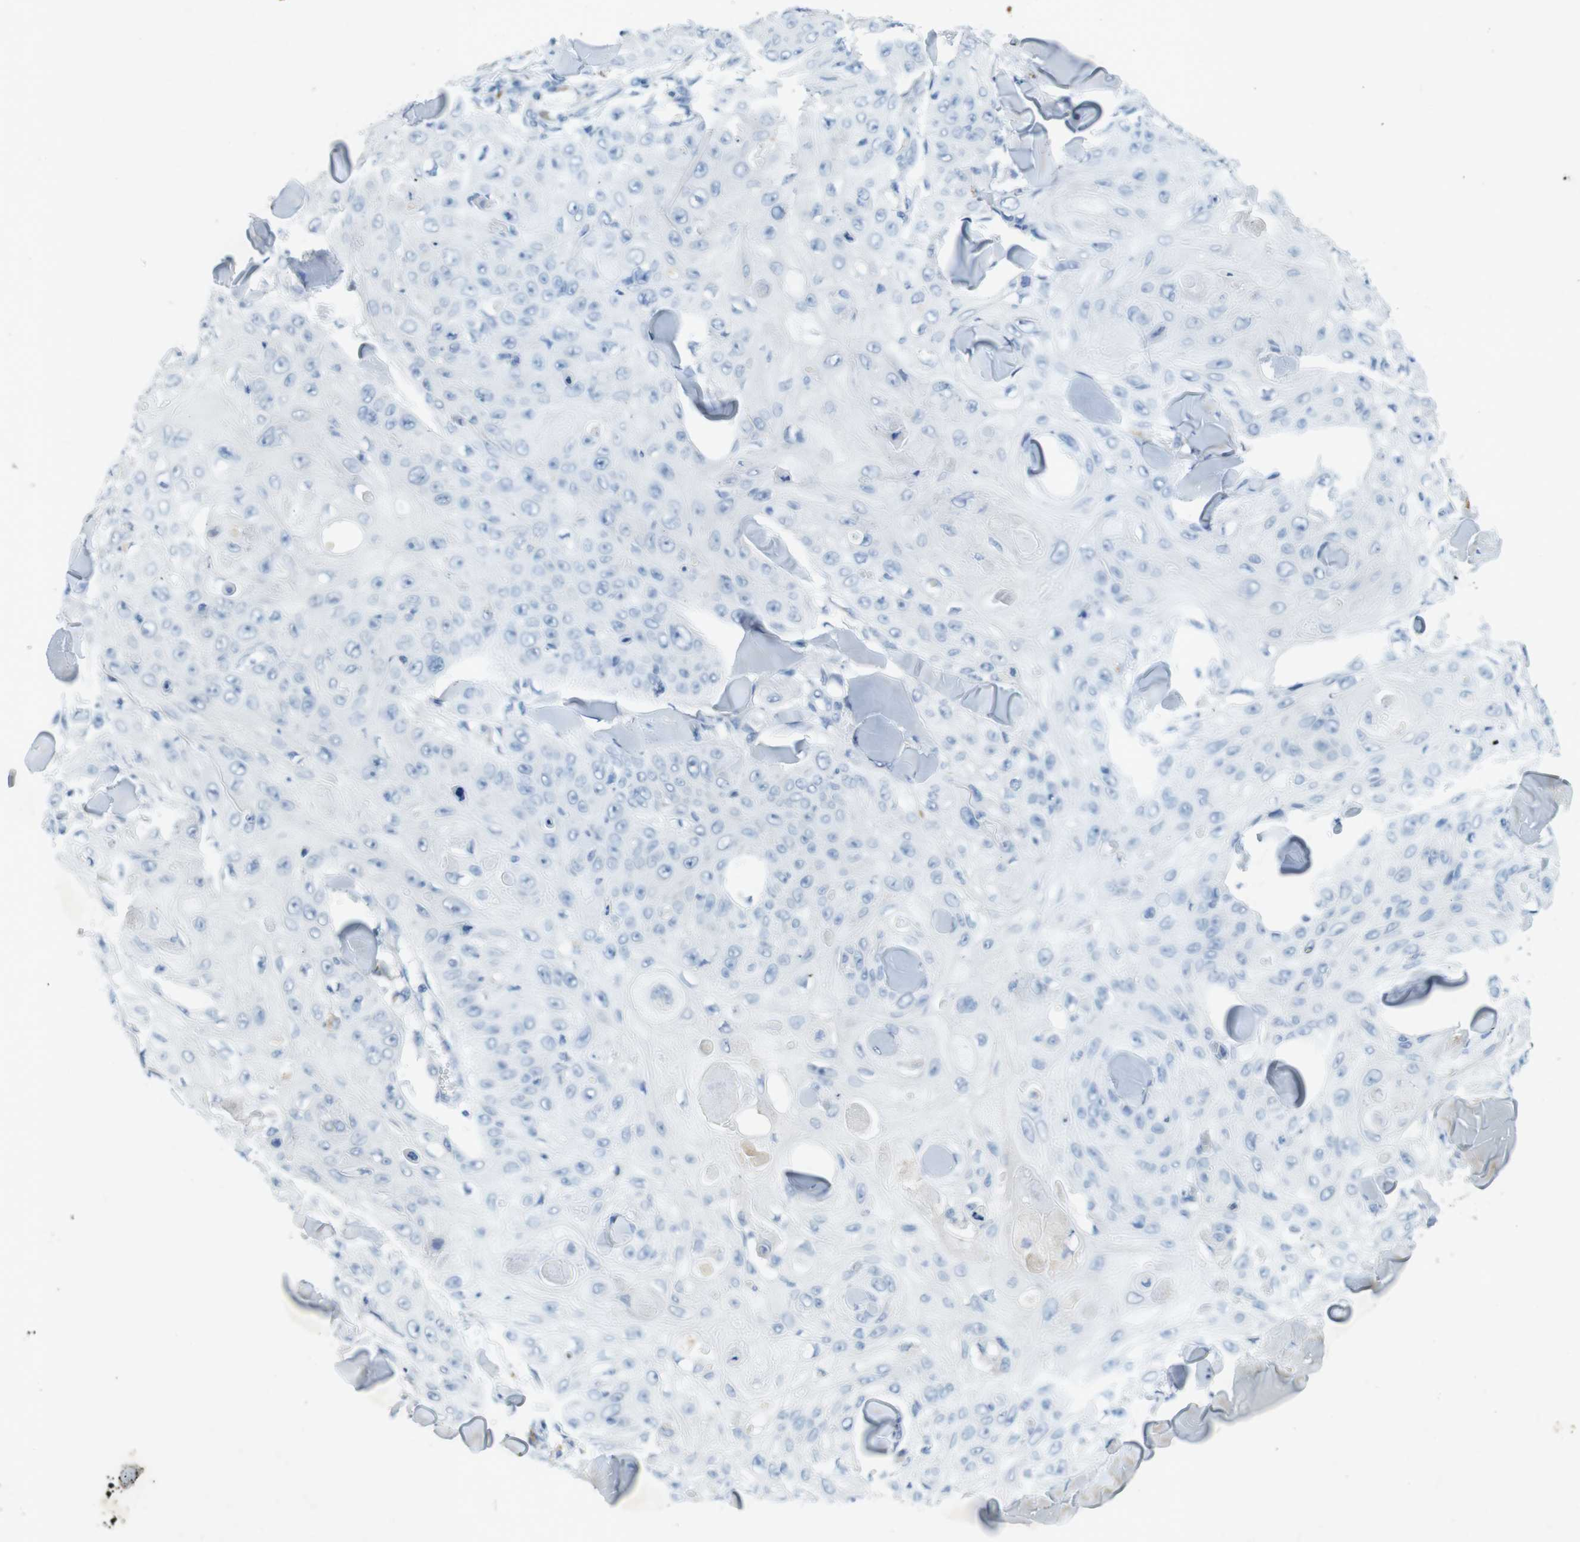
{"staining": {"intensity": "negative", "quantity": "none", "location": "none"}, "tissue": "skin cancer", "cell_type": "Tumor cells", "image_type": "cancer", "snomed": [{"axis": "morphology", "description": "Squamous cell carcinoma, NOS"}, {"axis": "topography", "description": "Skin"}], "caption": "Human squamous cell carcinoma (skin) stained for a protein using IHC exhibits no expression in tumor cells.", "gene": "CD320", "patient": {"sex": "male", "age": 86}}